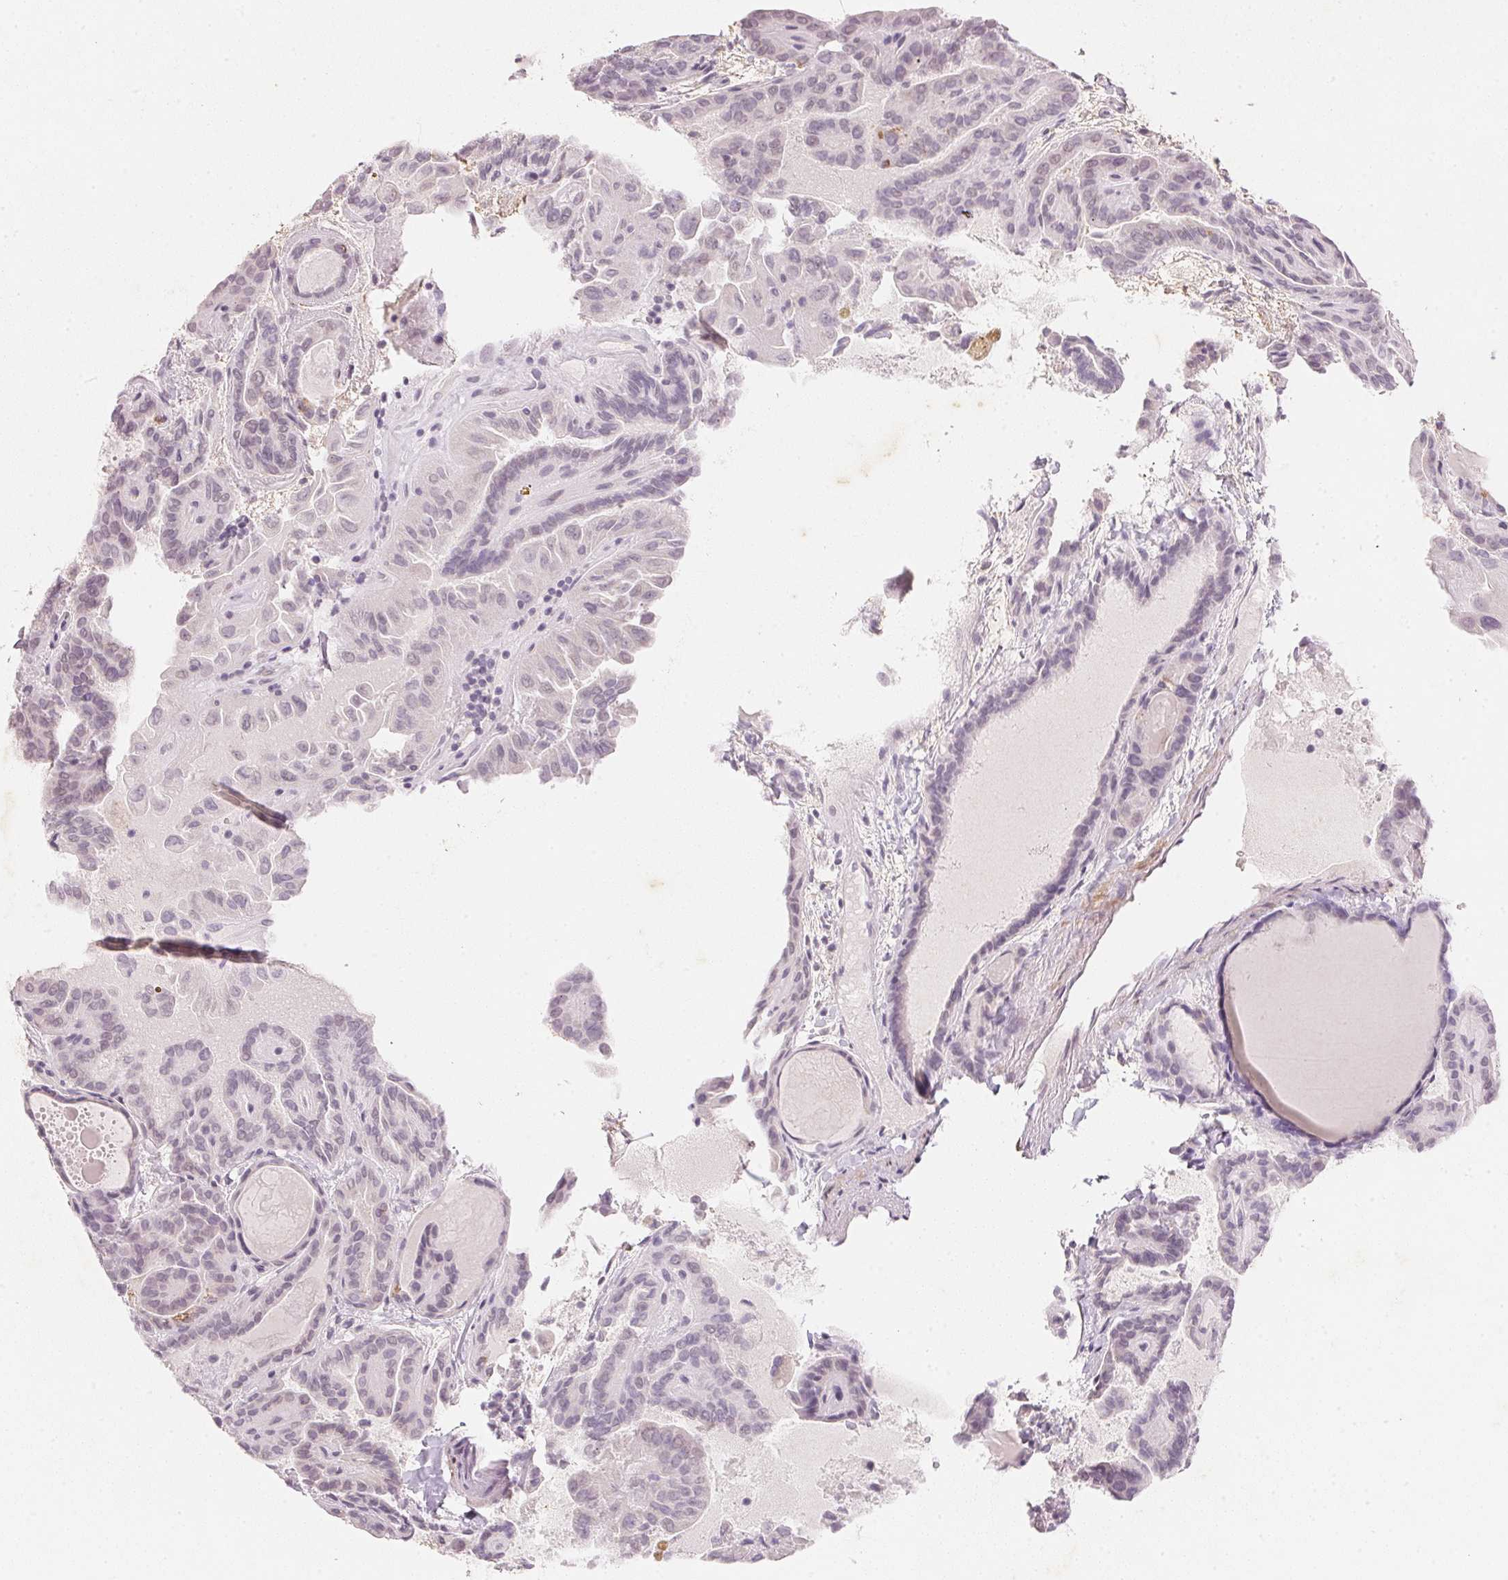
{"staining": {"intensity": "negative", "quantity": "none", "location": "none"}, "tissue": "thyroid cancer", "cell_type": "Tumor cells", "image_type": "cancer", "snomed": [{"axis": "morphology", "description": "Papillary adenocarcinoma, NOS"}, {"axis": "topography", "description": "Thyroid gland"}], "caption": "Immunohistochemistry (IHC) of thyroid papillary adenocarcinoma exhibits no expression in tumor cells.", "gene": "SMTN", "patient": {"sex": "female", "age": 46}}